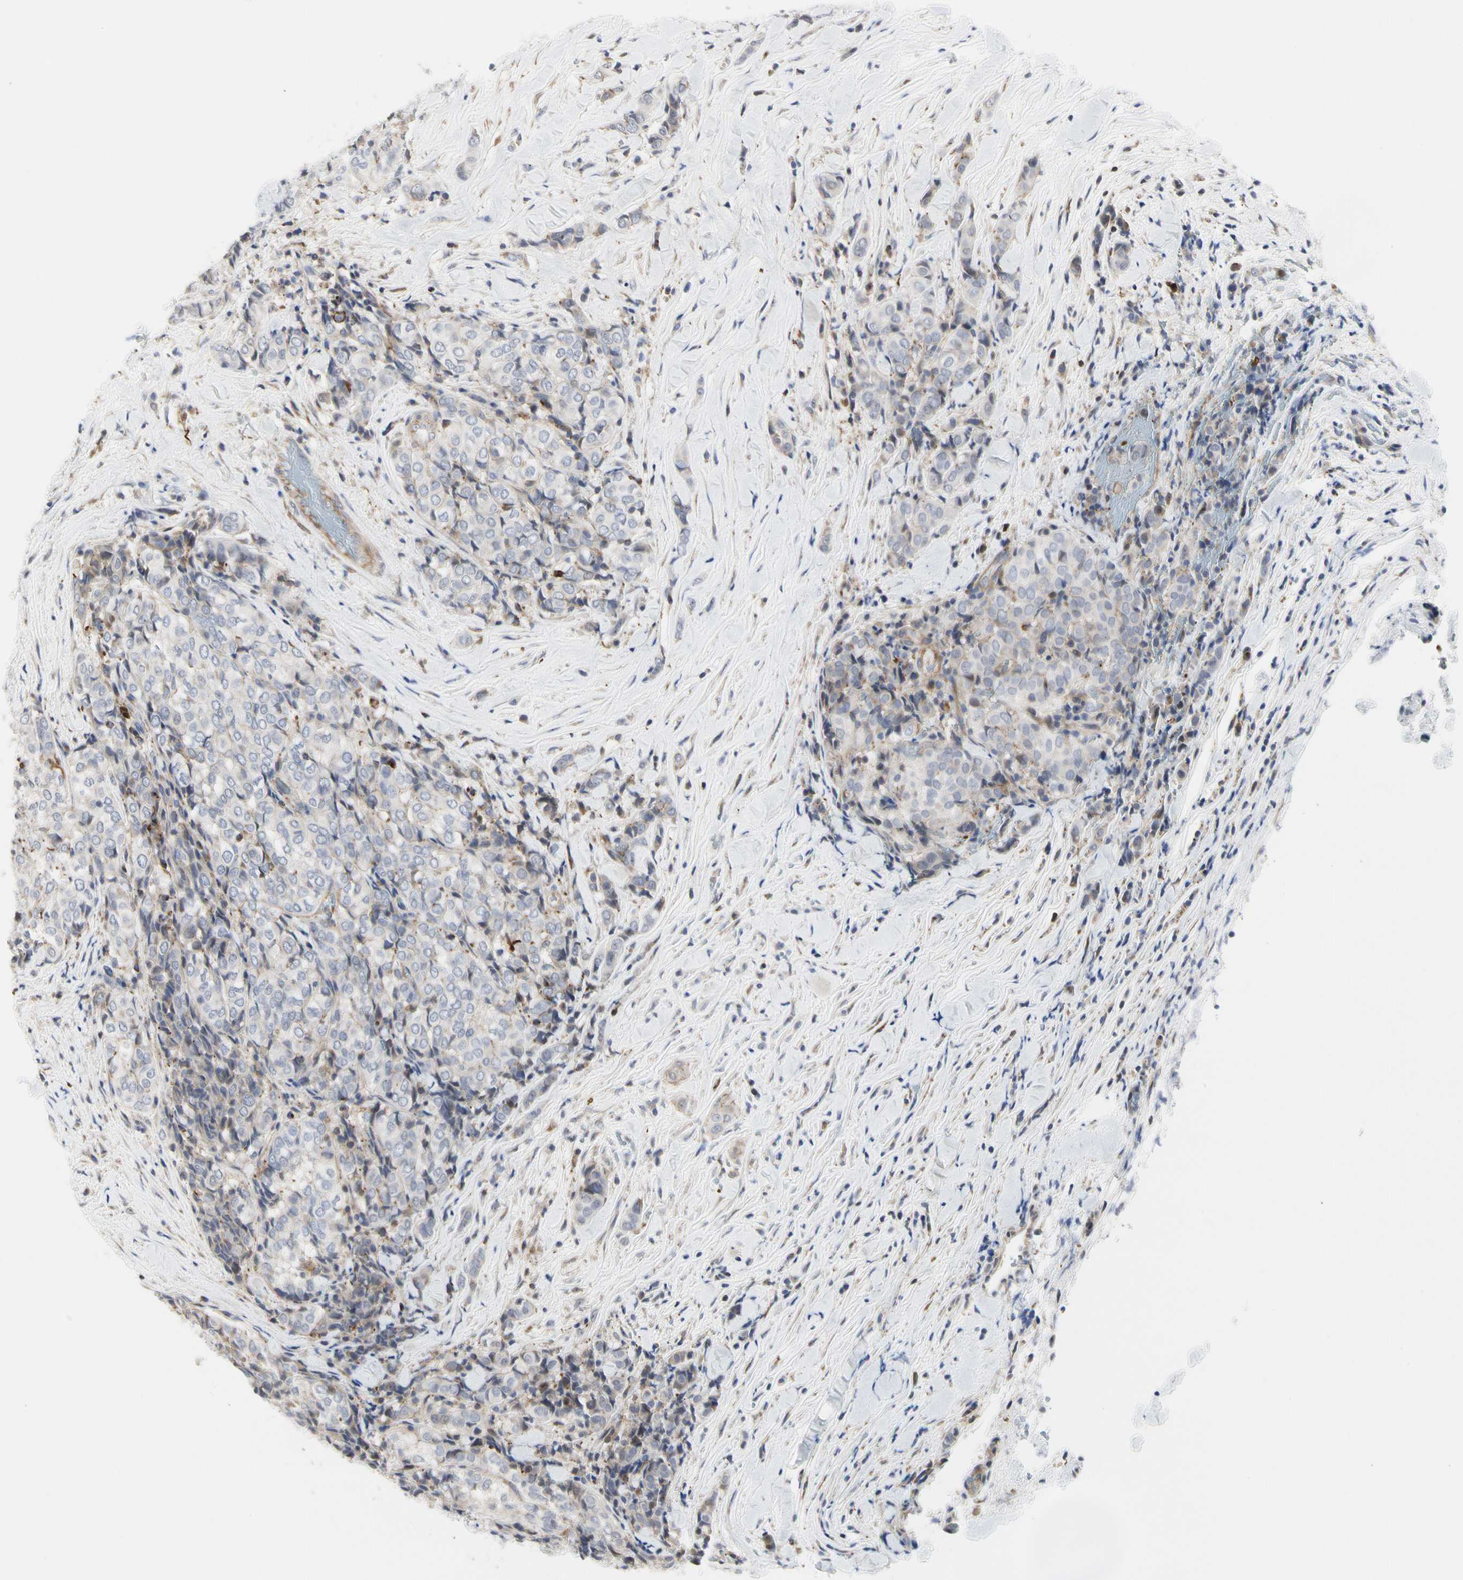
{"staining": {"intensity": "weak", "quantity": "<25%", "location": "cytoplasmic/membranous"}, "tissue": "thyroid cancer", "cell_type": "Tumor cells", "image_type": "cancer", "snomed": [{"axis": "morphology", "description": "Normal tissue, NOS"}, {"axis": "morphology", "description": "Papillary adenocarcinoma, NOS"}, {"axis": "topography", "description": "Thyroid gland"}], "caption": "Protein analysis of papillary adenocarcinoma (thyroid) exhibits no significant positivity in tumor cells.", "gene": "SHANK2", "patient": {"sex": "female", "age": 30}}